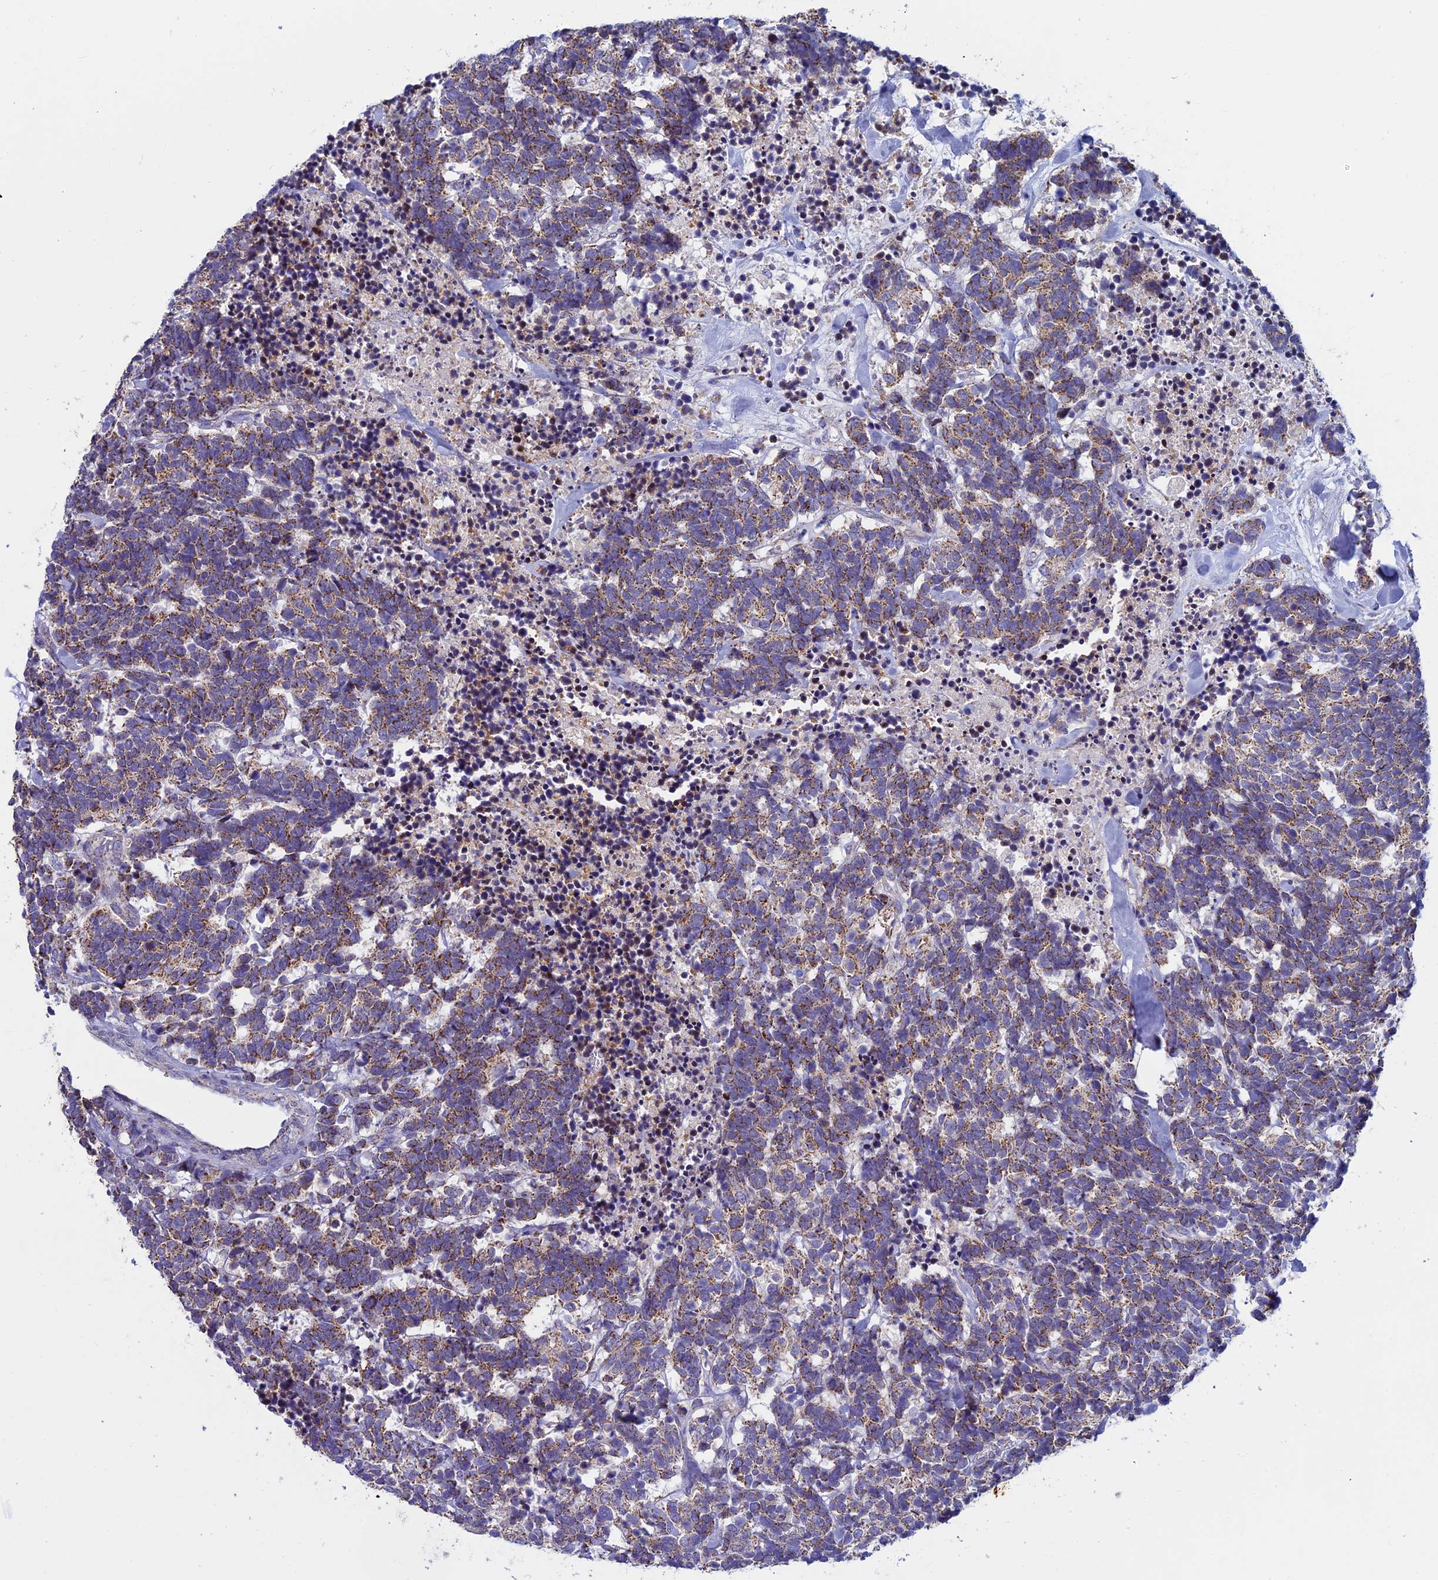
{"staining": {"intensity": "moderate", "quantity": ">75%", "location": "cytoplasmic/membranous"}, "tissue": "carcinoid", "cell_type": "Tumor cells", "image_type": "cancer", "snomed": [{"axis": "morphology", "description": "Carcinoma, NOS"}, {"axis": "morphology", "description": "Carcinoid, malignant, NOS"}, {"axis": "topography", "description": "Urinary bladder"}], "caption": "Immunohistochemical staining of human carcinoid (malignant) reveals medium levels of moderate cytoplasmic/membranous protein expression in about >75% of tumor cells. Immunohistochemistry (ihc) stains the protein of interest in brown and the nuclei are stained blue.", "gene": "MFSD12", "patient": {"sex": "male", "age": 57}}